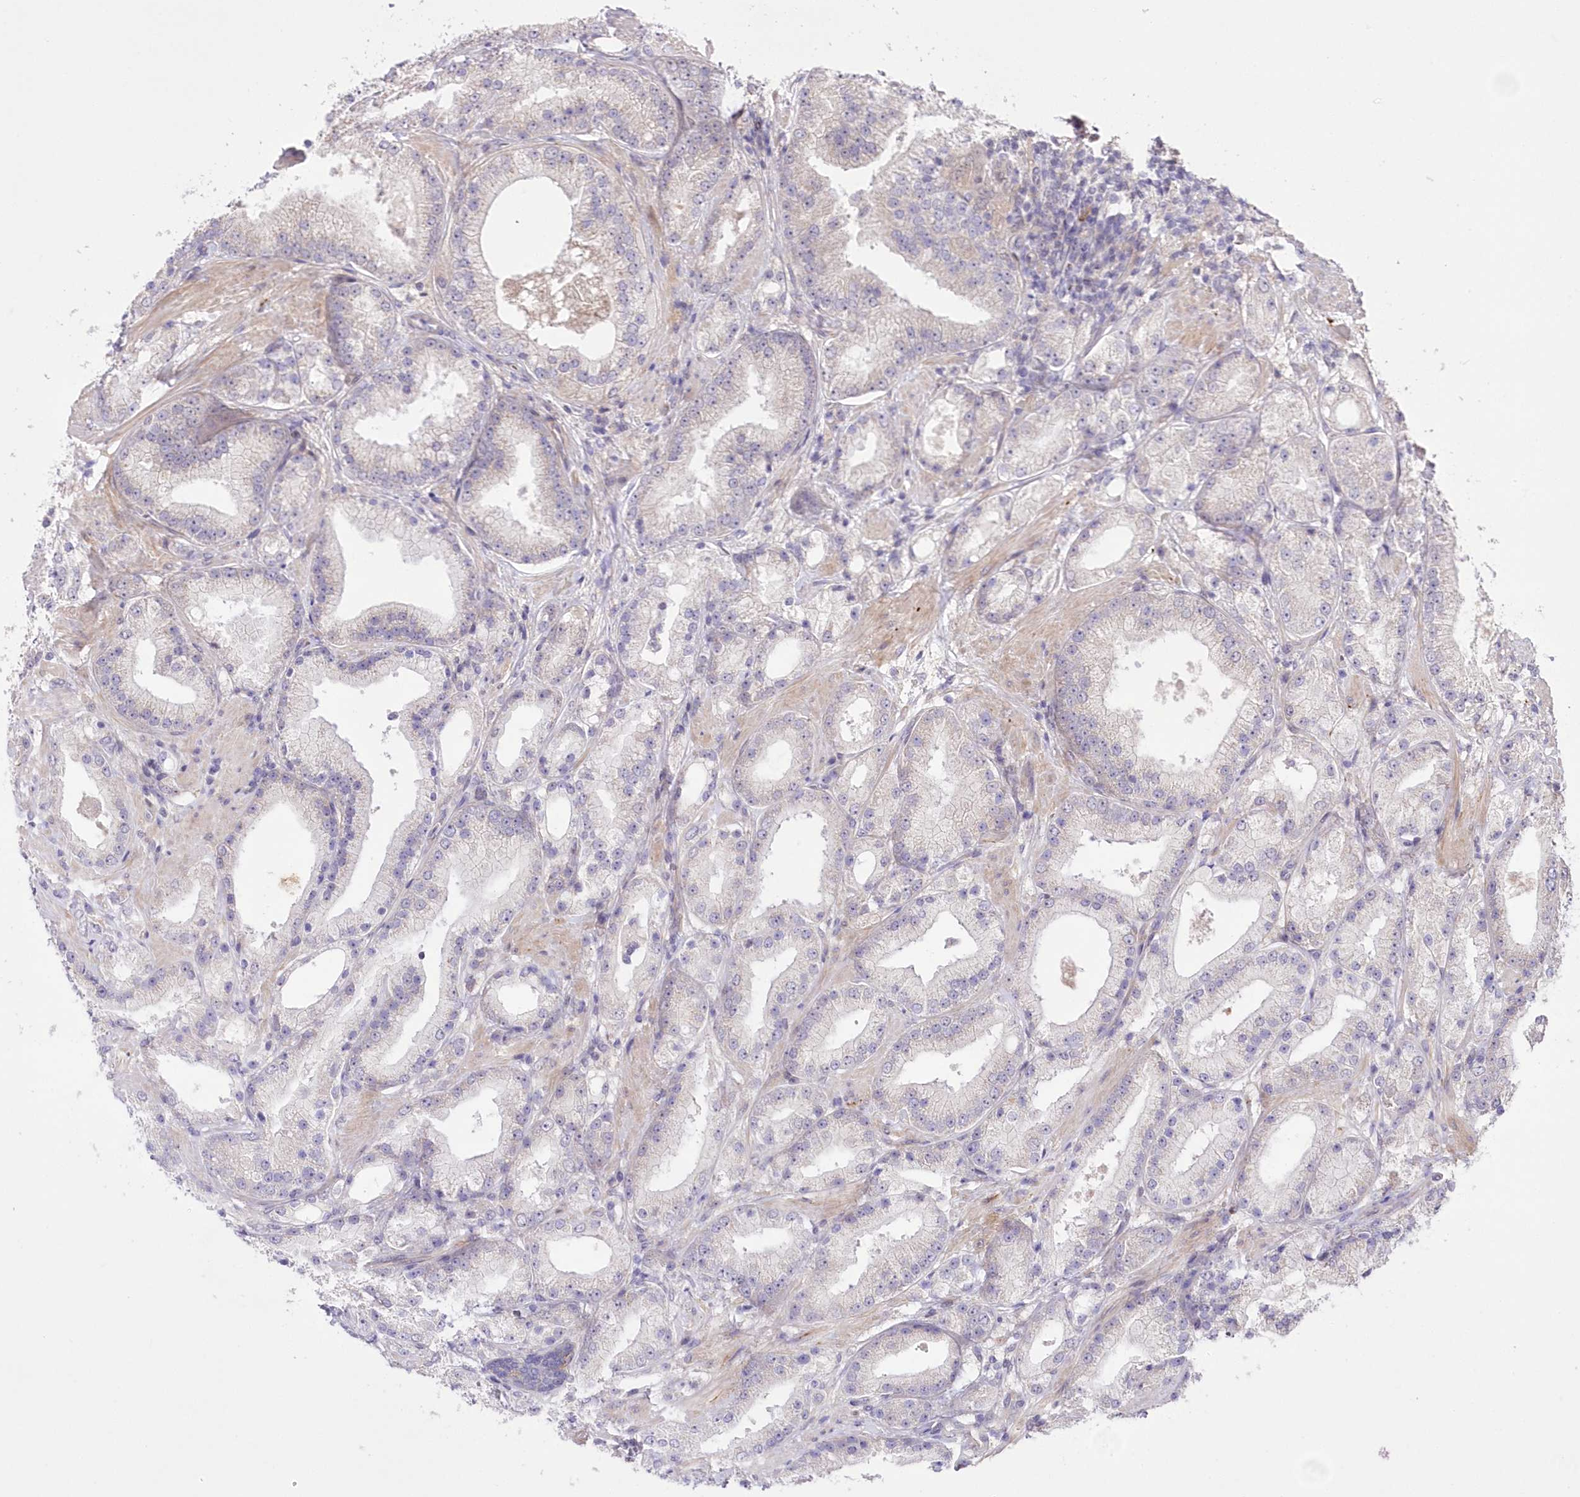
{"staining": {"intensity": "negative", "quantity": "none", "location": "none"}, "tissue": "prostate cancer", "cell_type": "Tumor cells", "image_type": "cancer", "snomed": [{"axis": "morphology", "description": "Adenocarcinoma, Low grade"}, {"axis": "topography", "description": "Prostate"}], "caption": "Immunohistochemistry (IHC) of human low-grade adenocarcinoma (prostate) reveals no positivity in tumor cells.", "gene": "FAM241B", "patient": {"sex": "male", "age": 67}}